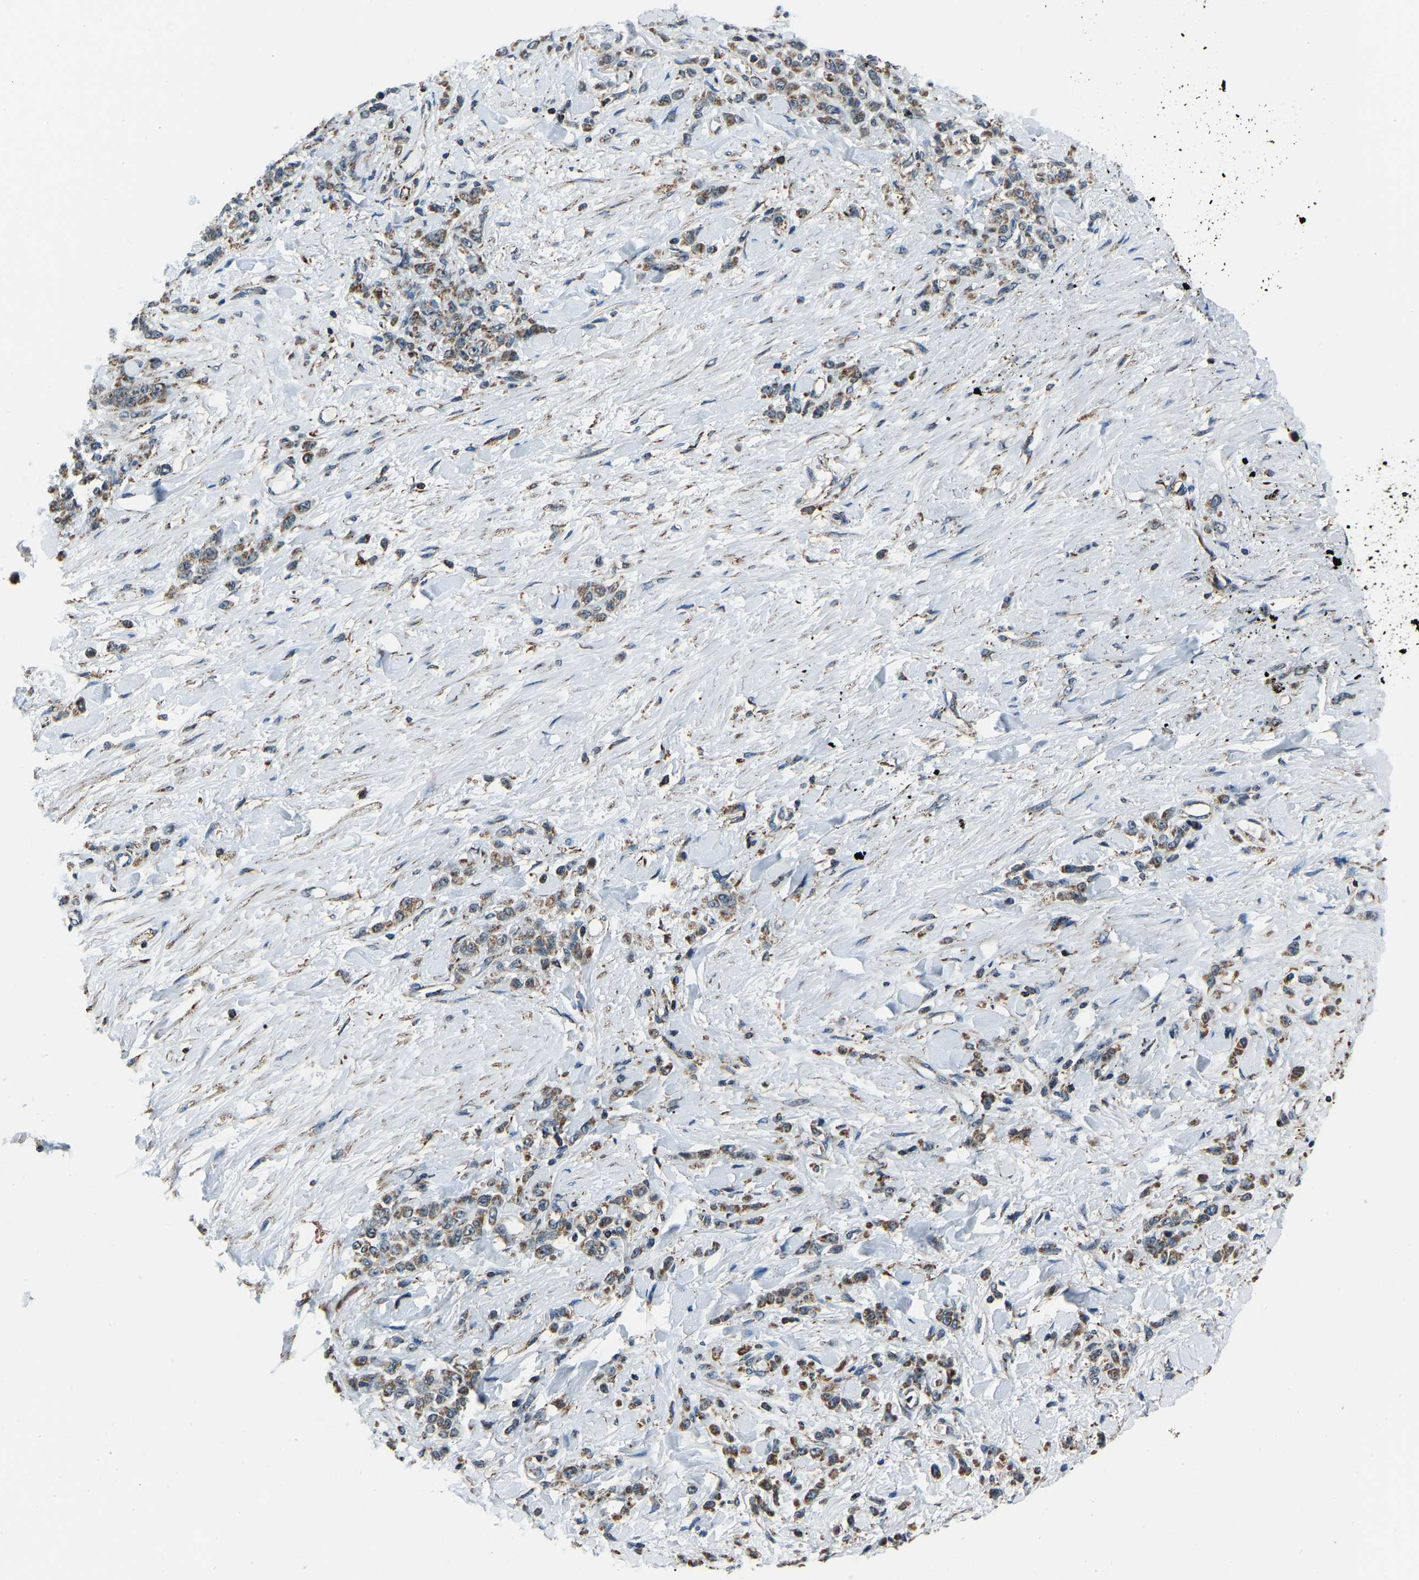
{"staining": {"intensity": "moderate", "quantity": ">75%", "location": "cytoplasmic/membranous"}, "tissue": "stomach cancer", "cell_type": "Tumor cells", "image_type": "cancer", "snomed": [{"axis": "morphology", "description": "Normal tissue, NOS"}, {"axis": "morphology", "description": "Adenocarcinoma, NOS"}, {"axis": "topography", "description": "Stomach"}], "caption": "Immunohistochemical staining of human adenocarcinoma (stomach) shows moderate cytoplasmic/membranous protein expression in approximately >75% of tumor cells.", "gene": "RBM33", "patient": {"sex": "male", "age": 82}}